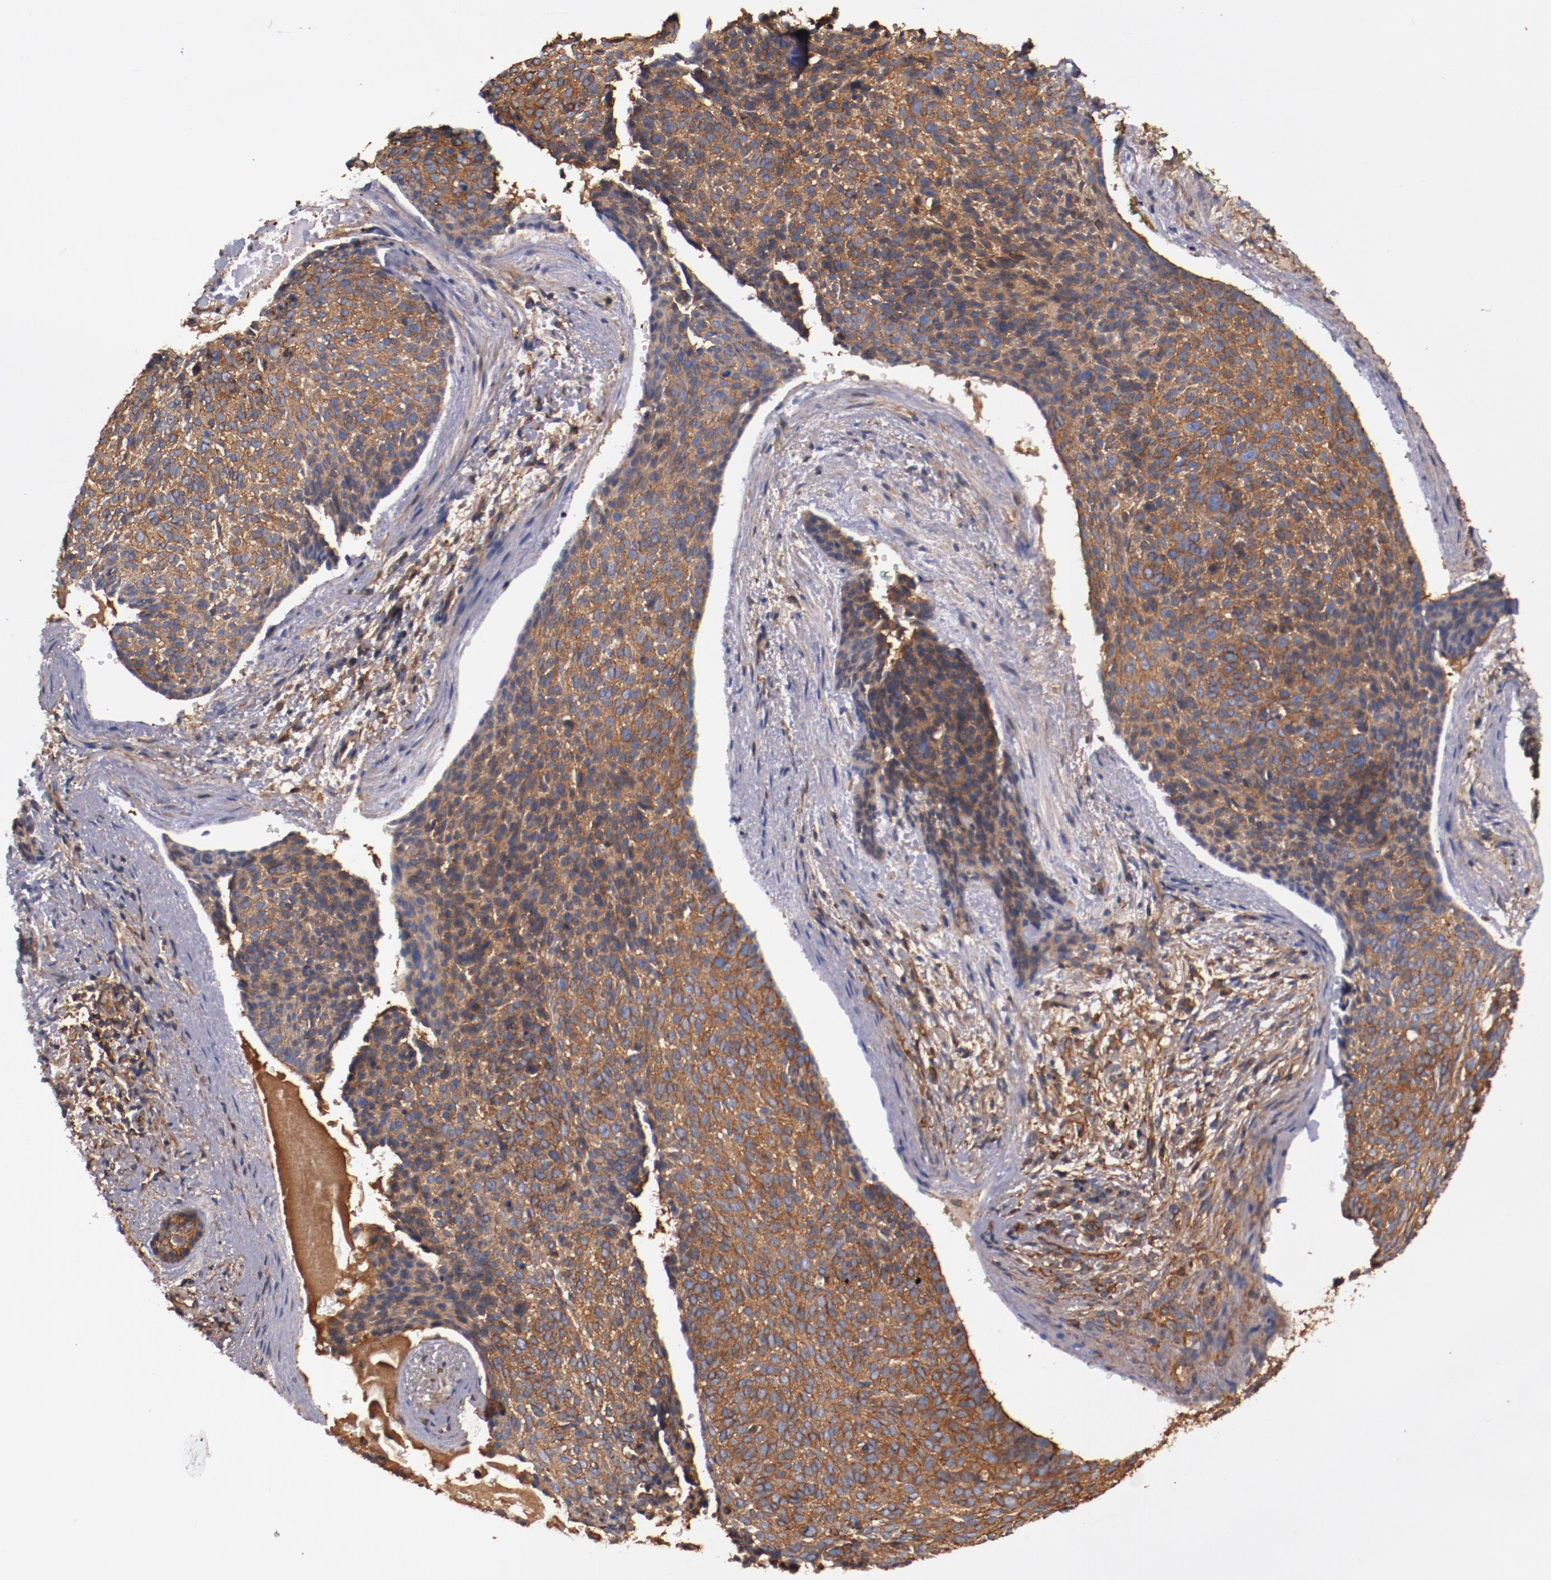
{"staining": {"intensity": "strong", "quantity": ">75%", "location": "cytoplasmic/membranous"}, "tissue": "skin cancer", "cell_type": "Tumor cells", "image_type": "cancer", "snomed": [{"axis": "morphology", "description": "Normal tissue, NOS"}, {"axis": "morphology", "description": "Basal cell carcinoma"}, {"axis": "topography", "description": "Skin"}], "caption": "Protein expression analysis of skin cancer (basal cell carcinoma) exhibits strong cytoplasmic/membranous staining in approximately >75% of tumor cells.", "gene": "TMOD3", "patient": {"sex": "female", "age": 57}}